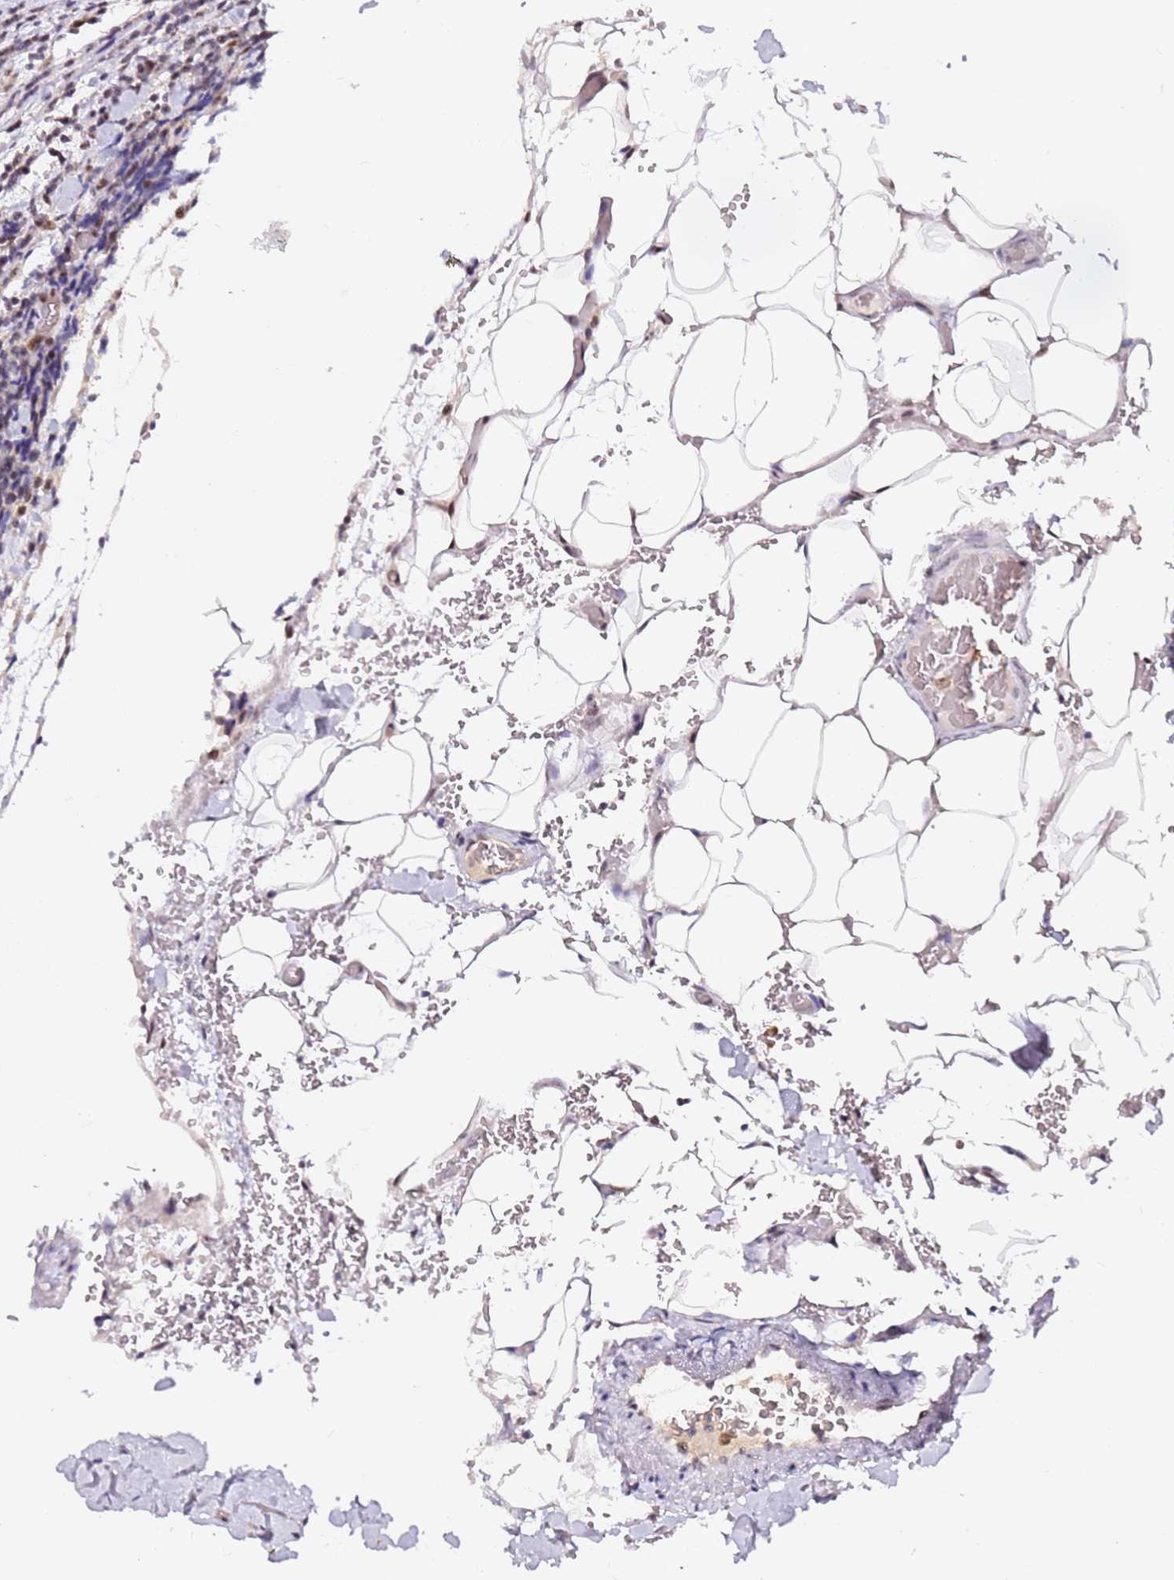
{"staining": {"intensity": "weak", "quantity": "<25%", "location": "nuclear"}, "tissue": "lymphoma", "cell_type": "Tumor cells", "image_type": "cancer", "snomed": [{"axis": "morphology", "description": "Malignant lymphoma, non-Hodgkin's type, Low grade"}, {"axis": "topography", "description": "Lymph node"}], "caption": "Tumor cells are negative for protein expression in human lymphoma.", "gene": "FCF1", "patient": {"sex": "male", "age": 66}}